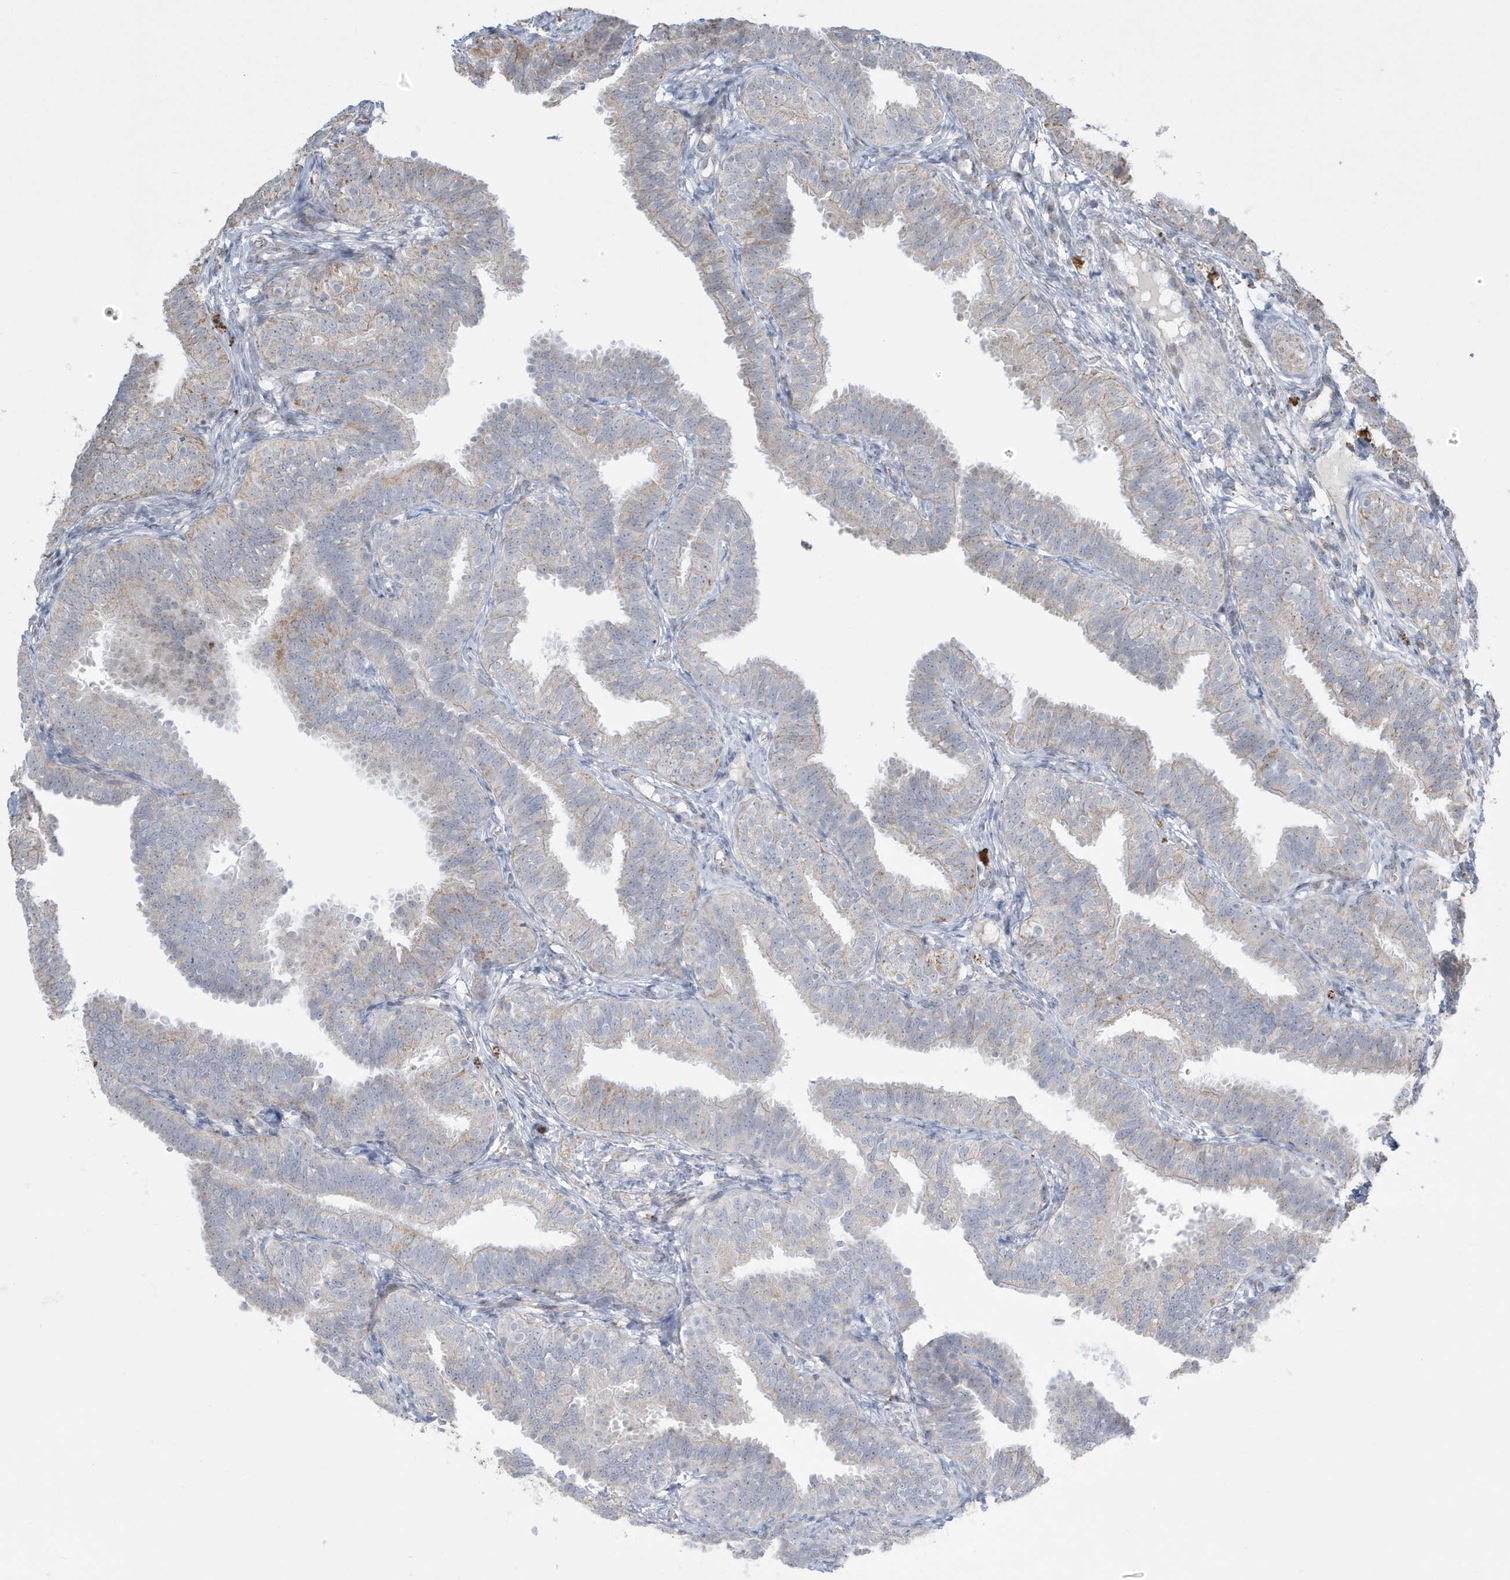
{"staining": {"intensity": "negative", "quantity": "none", "location": "none"}, "tissue": "fallopian tube", "cell_type": "Glandular cells", "image_type": "normal", "snomed": [{"axis": "morphology", "description": "Normal tissue, NOS"}, {"axis": "topography", "description": "Fallopian tube"}], "caption": "Normal fallopian tube was stained to show a protein in brown. There is no significant expression in glandular cells. (Brightfield microscopy of DAB (3,3'-diaminobenzidine) immunohistochemistry (IHC) at high magnification).", "gene": "FNDC1", "patient": {"sex": "female", "age": 35}}